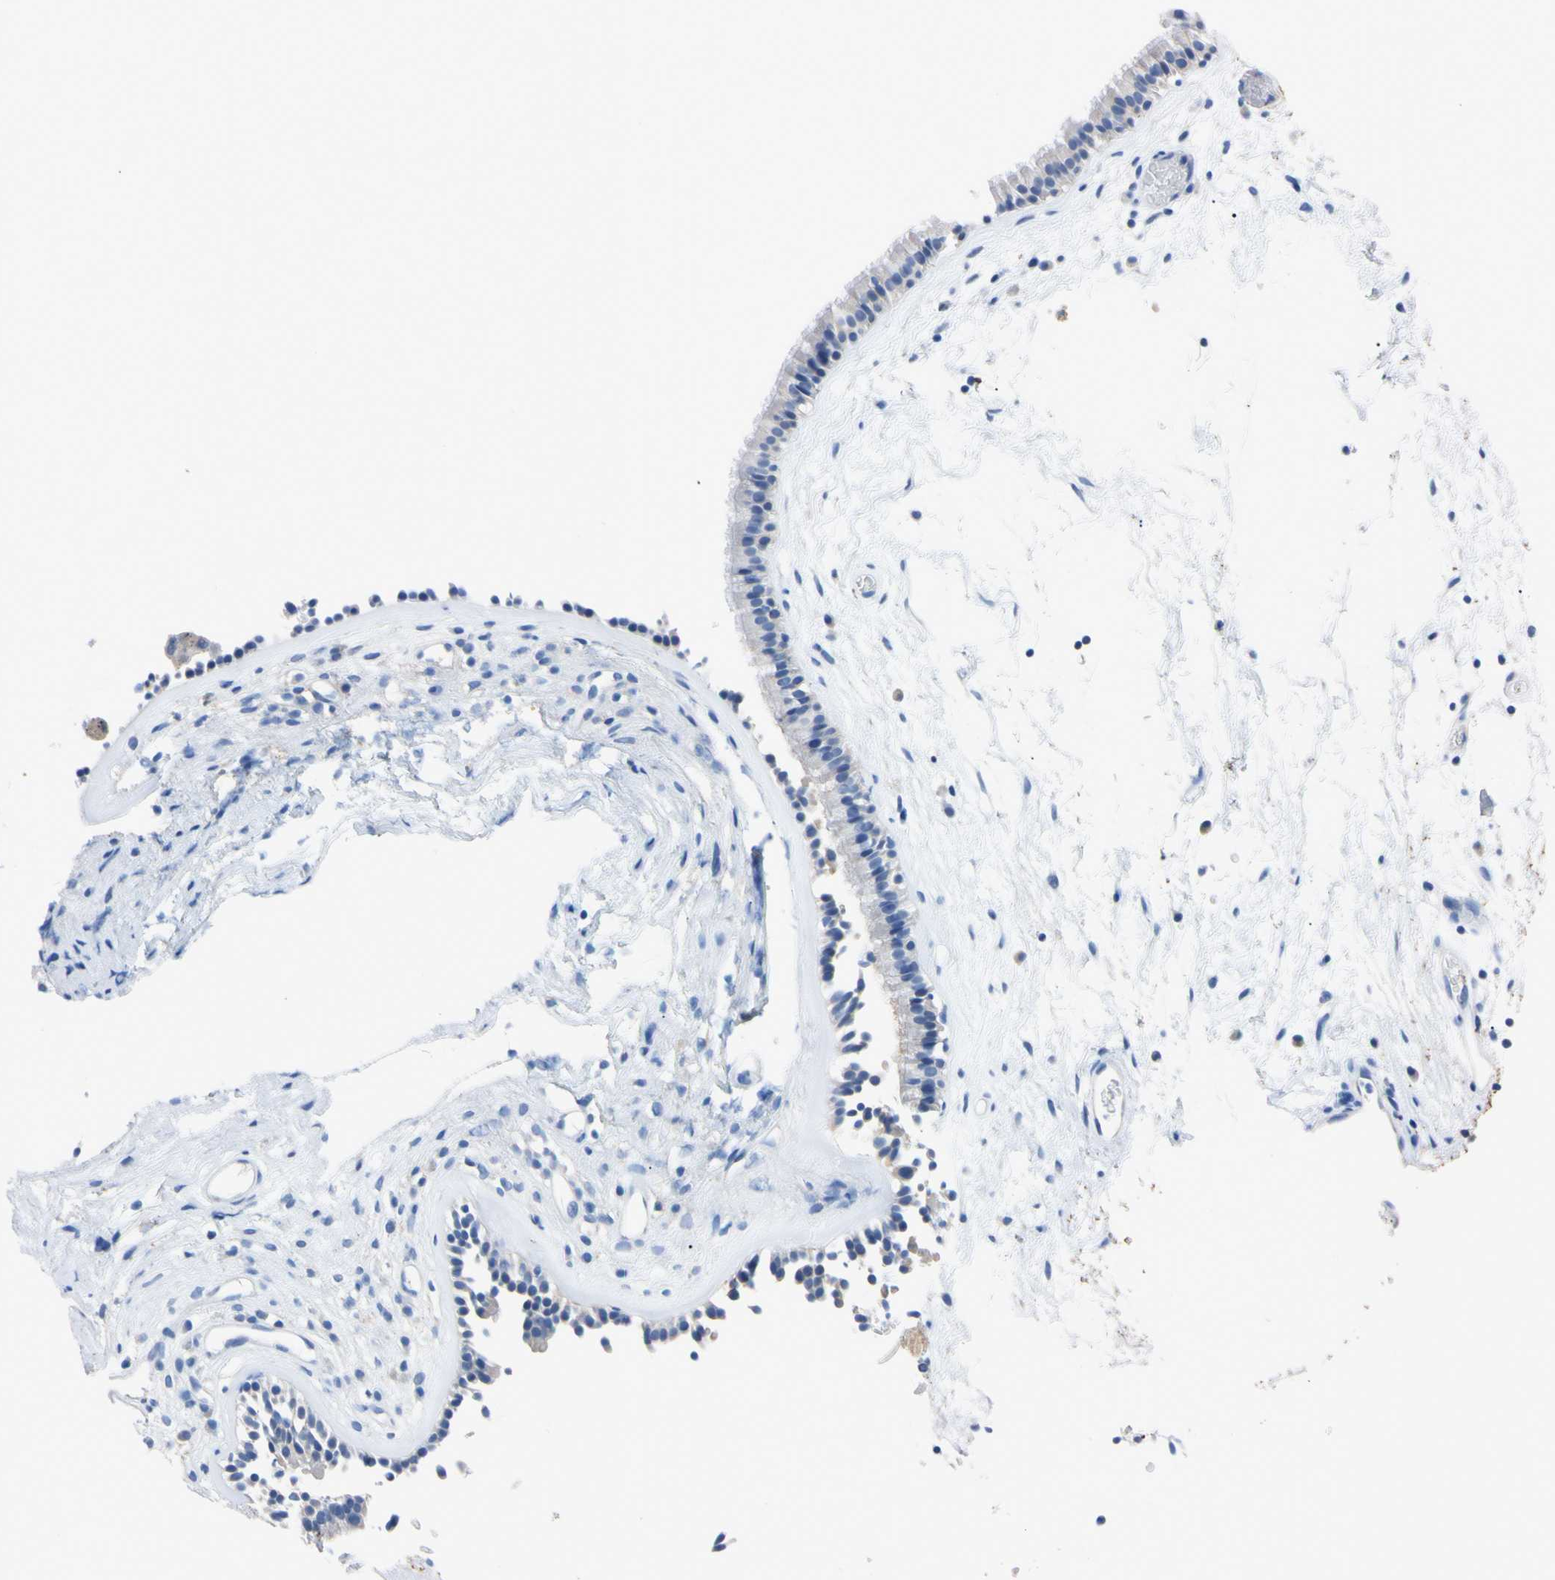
{"staining": {"intensity": "negative", "quantity": "none", "location": "none"}, "tissue": "nasopharynx", "cell_type": "Respiratory epithelial cells", "image_type": "normal", "snomed": [{"axis": "morphology", "description": "Normal tissue, NOS"}, {"axis": "morphology", "description": "Inflammation, NOS"}, {"axis": "topography", "description": "Nasopharynx"}], "caption": "The photomicrograph reveals no significant expression in respiratory epithelial cells of nasopharynx. (DAB immunohistochemistry visualized using brightfield microscopy, high magnification).", "gene": "PNKD", "patient": {"sex": "male", "age": 48}}